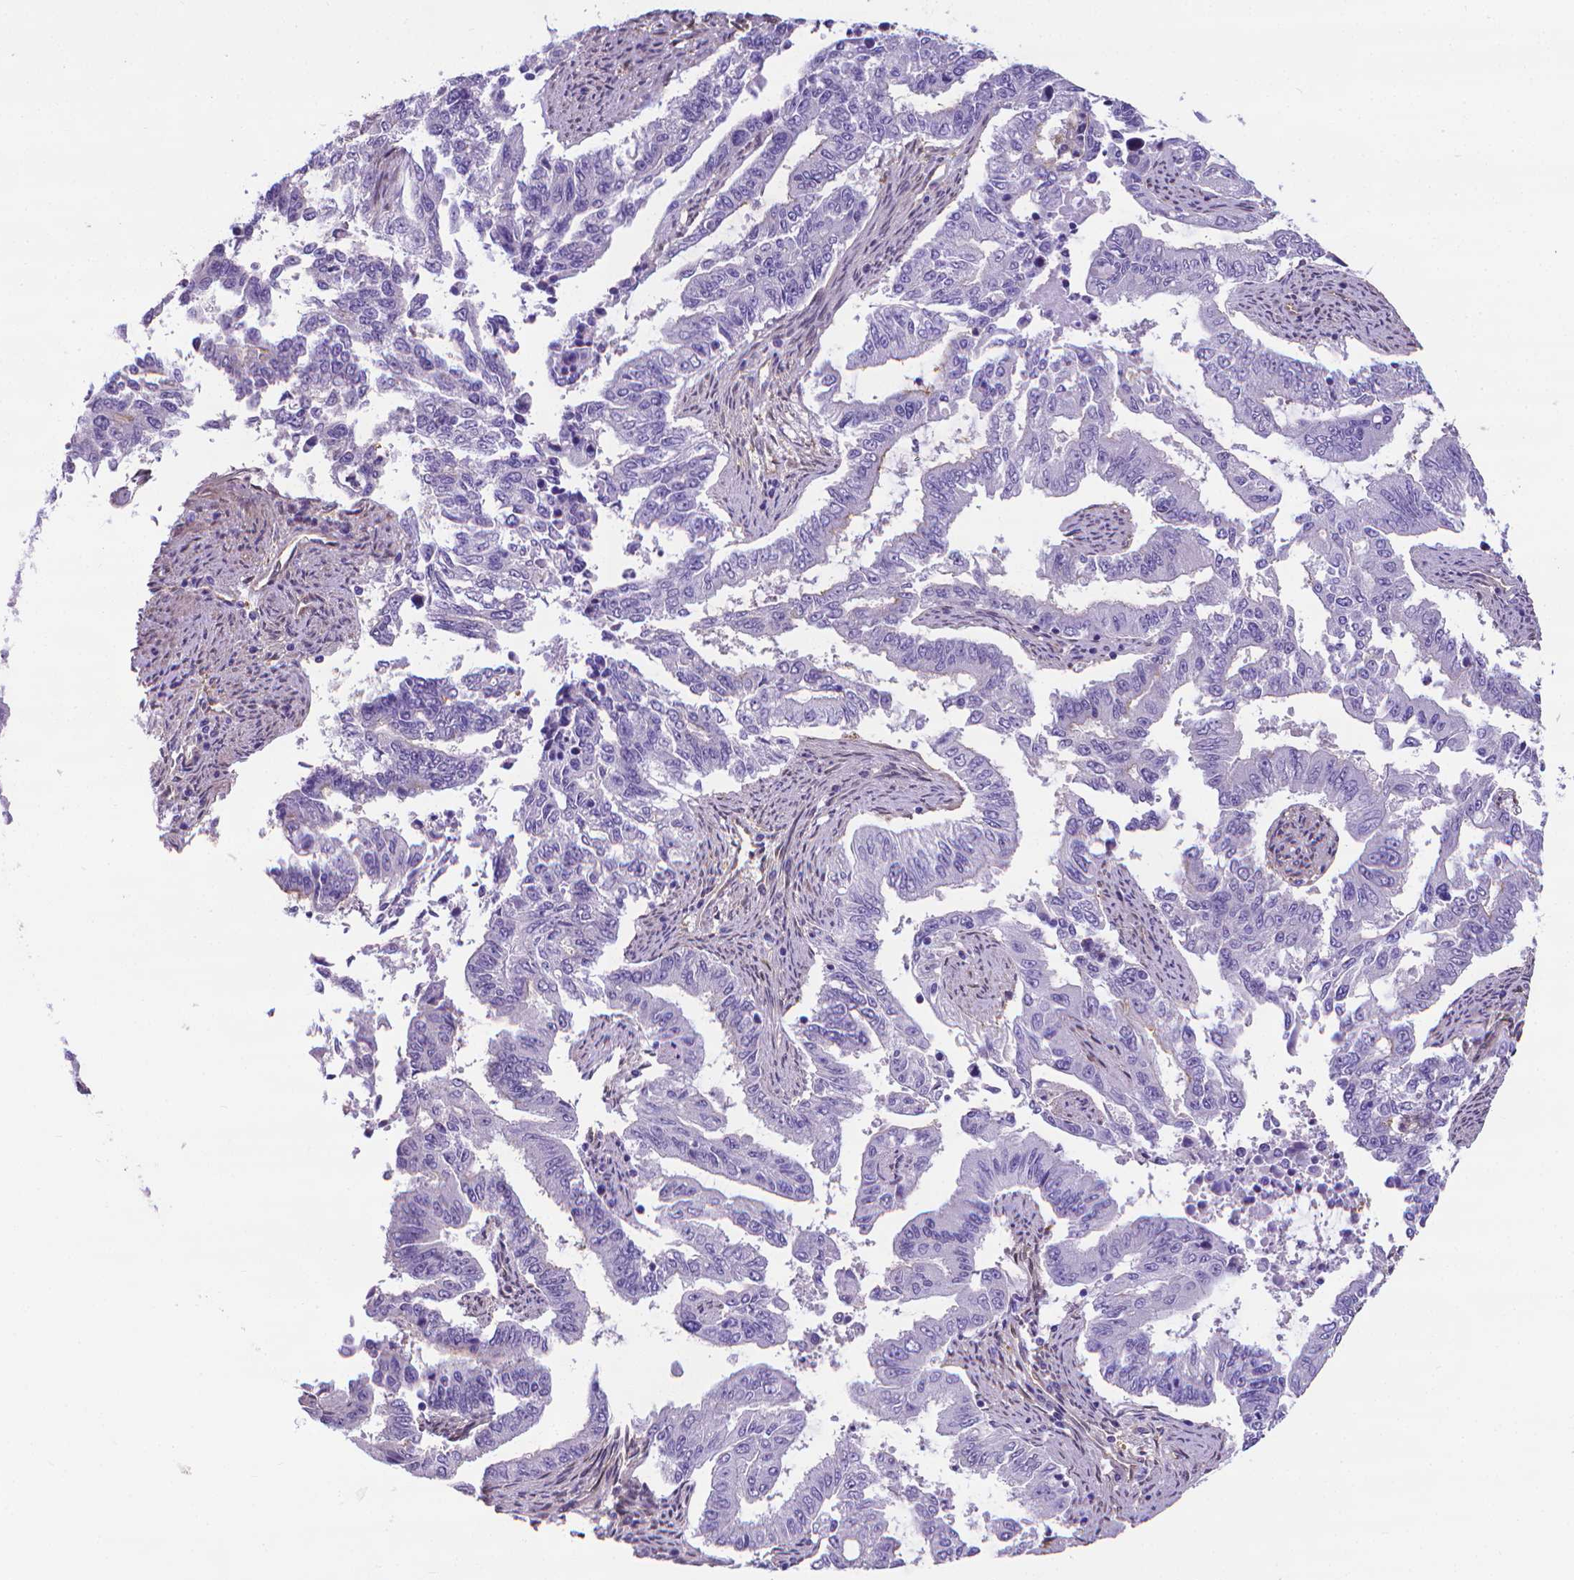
{"staining": {"intensity": "negative", "quantity": "none", "location": "none"}, "tissue": "endometrial cancer", "cell_type": "Tumor cells", "image_type": "cancer", "snomed": [{"axis": "morphology", "description": "Adenocarcinoma, NOS"}, {"axis": "topography", "description": "Uterus"}], "caption": "Human adenocarcinoma (endometrial) stained for a protein using IHC exhibits no staining in tumor cells.", "gene": "CLIC4", "patient": {"sex": "female", "age": 59}}